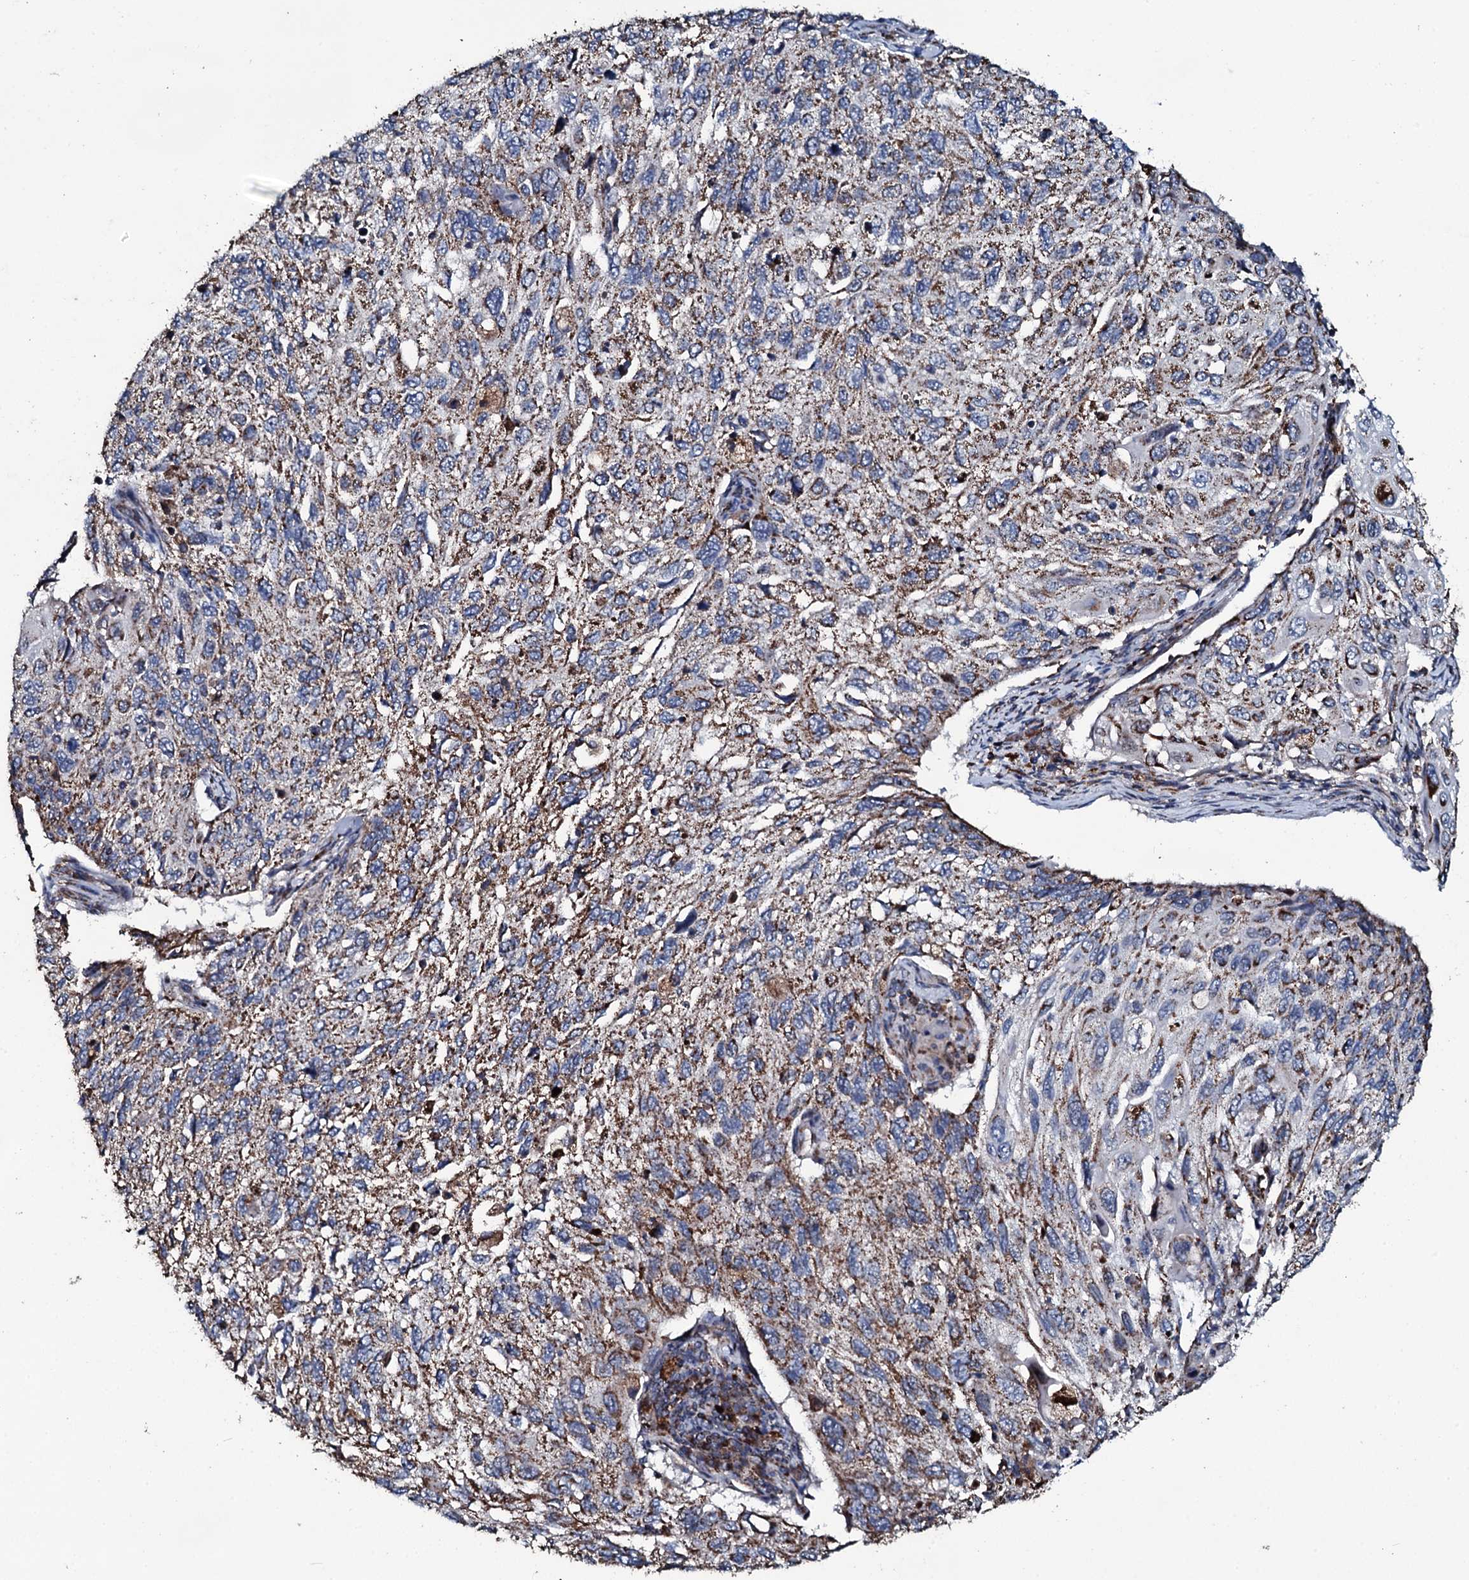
{"staining": {"intensity": "moderate", "quantity": ">75%", "location": "cytoplasmic/membranous"}, "tissue": "cervical cancer", "cell_type": "Tumor cells", "image_type": "cancer", "snomed": [{"axis": "morphology", "description": "Squamous cell carcinoma, NOS"}, {"axis": "topography", "description": "Cervix"}], "caption": "Brown immunohistochemical staining in cervical squamous cell carcinoma displays moderate cytoplasmic/membranous staining in about >75% of tumor cells.", "gene": "DYNC2I2", "patient": {"sex": "female", "age": 70}}